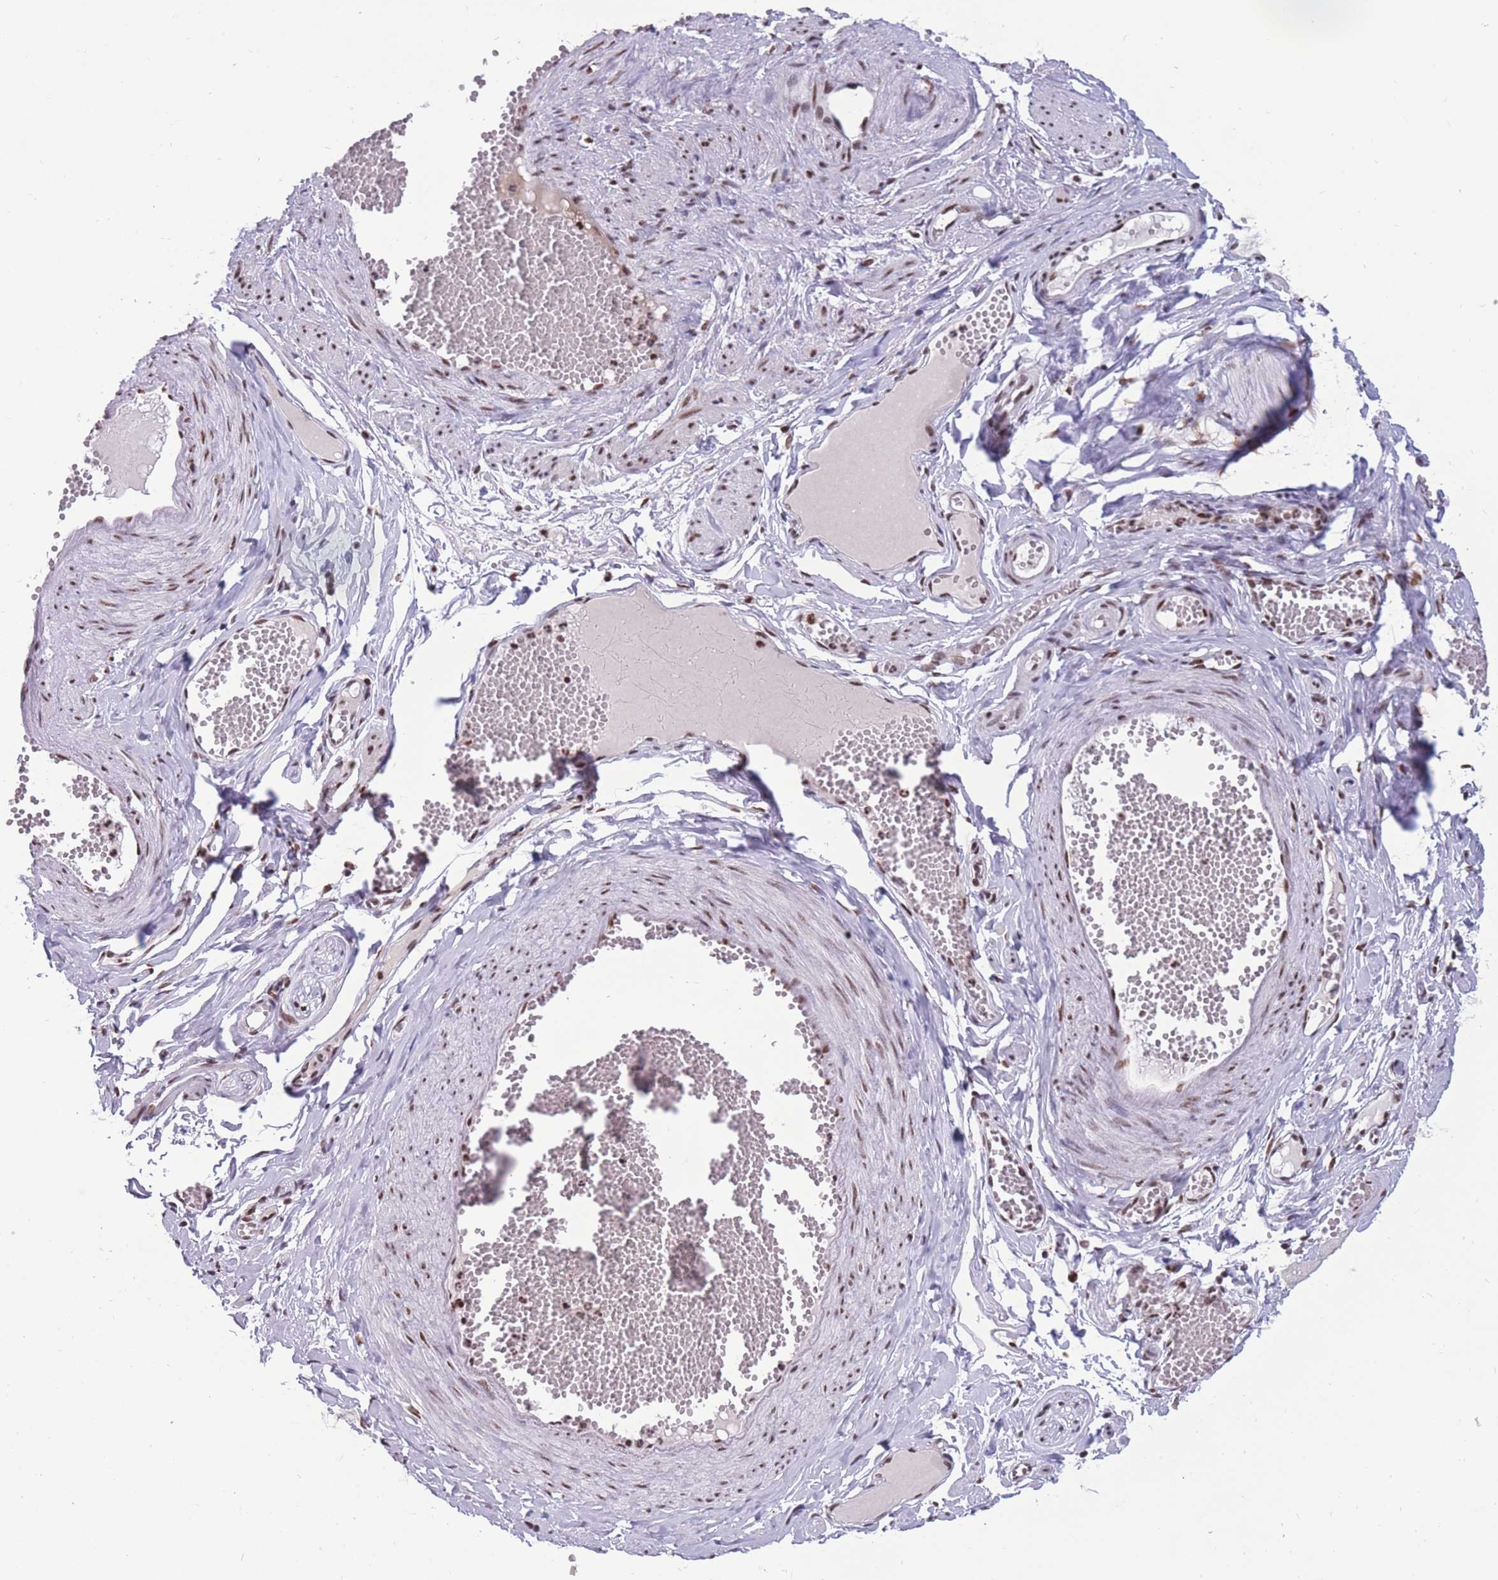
{"staining": {"intensity": "moderate", "quantity": ">75%", "location": "nuclear"}, "tissue": "soft tissue", "cell_type": "Fibroblasts", "image_type": "normal", "snomed": [{"axis": "morphology", "description": "Normal tissue, NOS"}, {"axis": "topography", "description": "Smooth muscle"}, {"axis": "topography", "description": "Peripheral nerve tissue"}], "caption": "Soft tissue stained for a protein displays moderate nuclear positivity in fibroblasts. (DAB (3,3'-diaminobenzidine) IHC with brightfield microscopy, high magnification).", "gene": "PRPF19", "patient": {"sex": "female", "age": 39}}